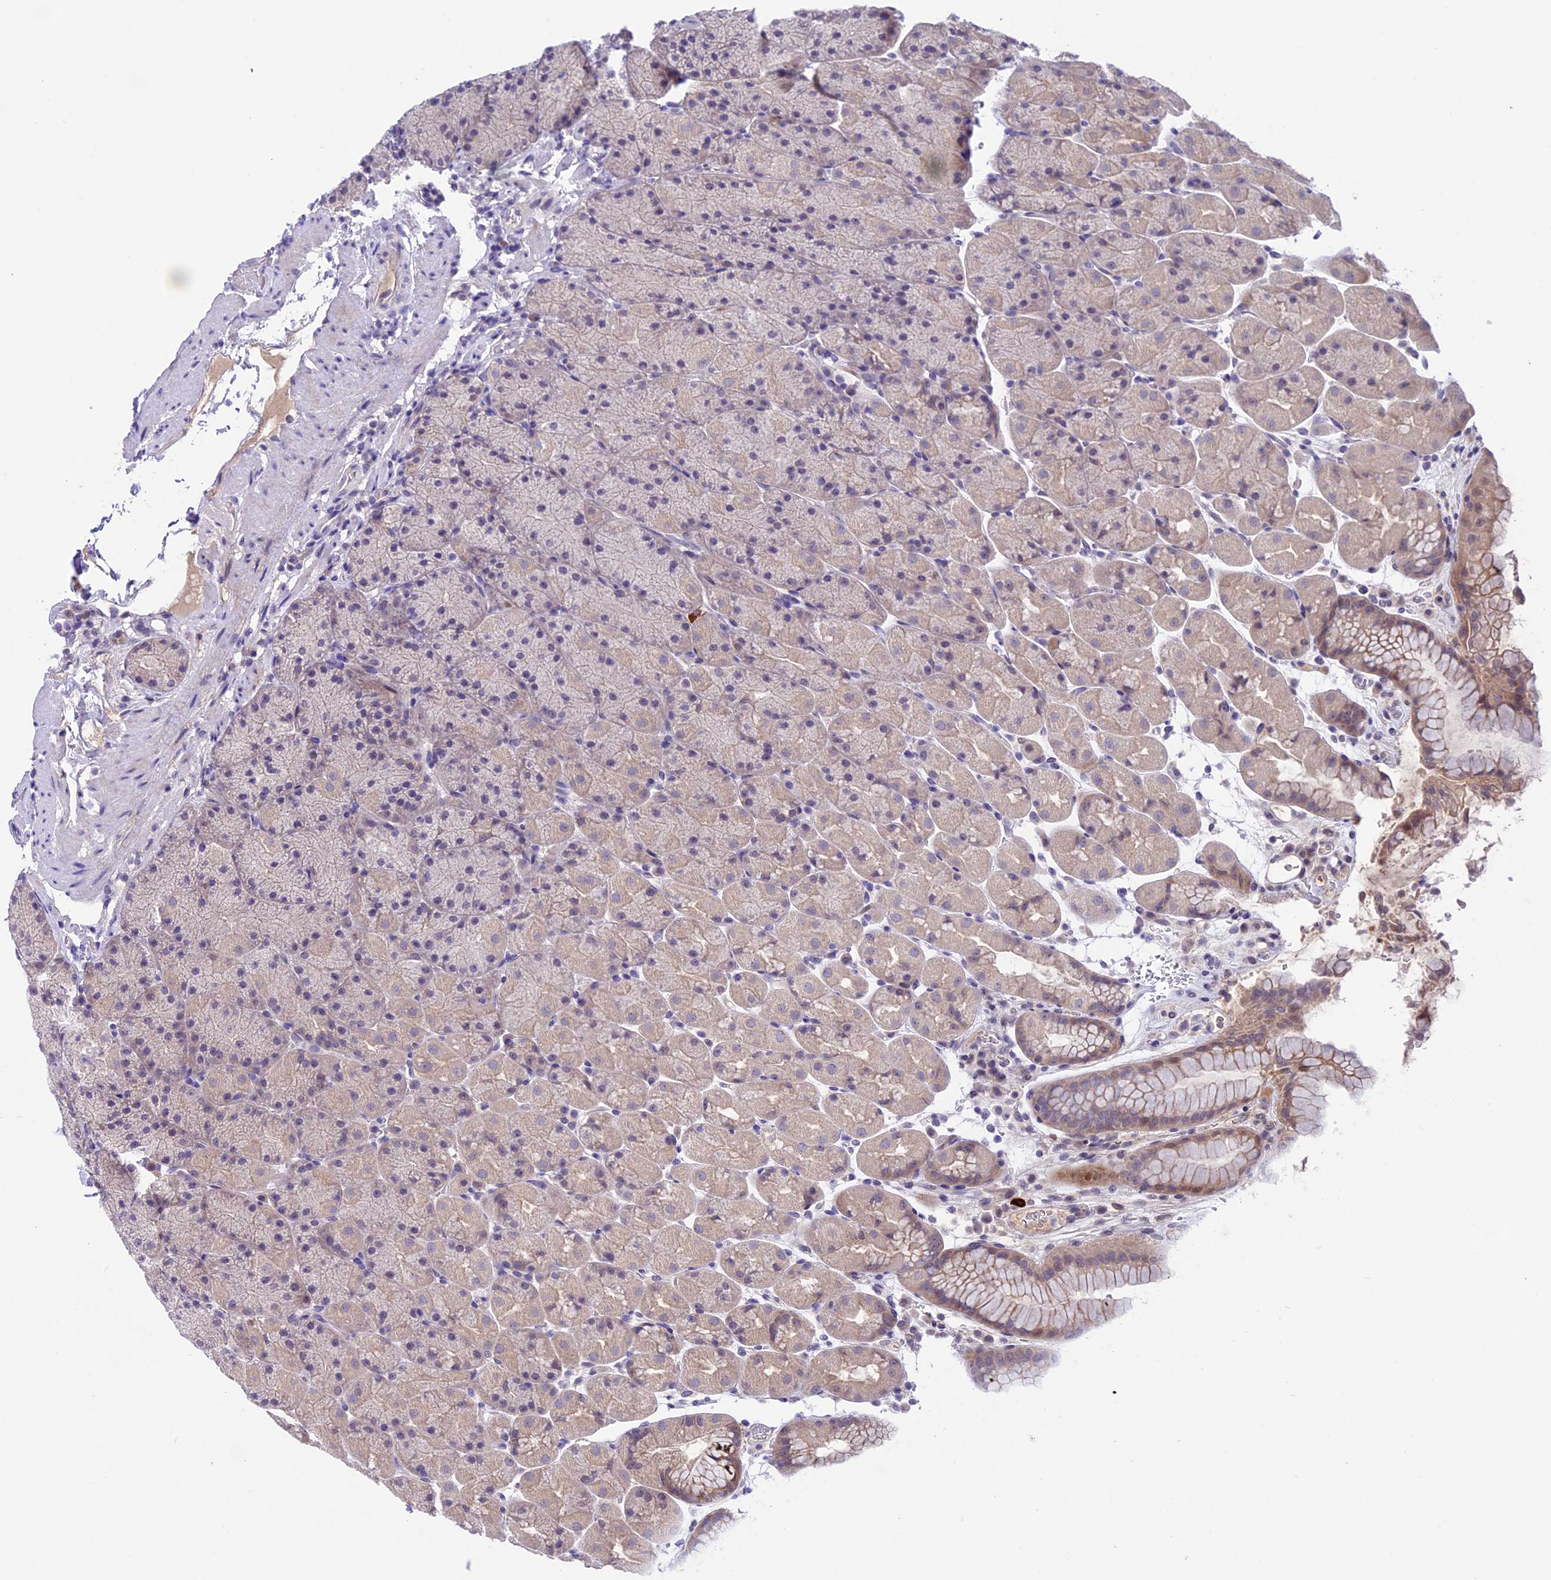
{"staining": {"intensity": "moderate", "quantity": "<25%", "location": "cytoplasmic/membranous"}, "tissue": "stomach", "cell_type": "Glandular cells", "image_type": "normal", "snomed": [{"axis": "morphology", "description": "Normal tissue, NOS"}, {"axis": "topography", "description": "Stomach, upper"}, {"axis": "topography", "description": "Stomach, lower"}], "caption": "Stomach stained with DAB (3,3'-diaminobenzidine) immunohistochemistry (IHC) displays low levels of moderate cytoplasmic/membranous expression in about <25% of glandular cells. The protein is shown in brown color, while the nuclei are stained blue.", "gene": "XKR7", "patient": {"sex": "male", "age": 67}}